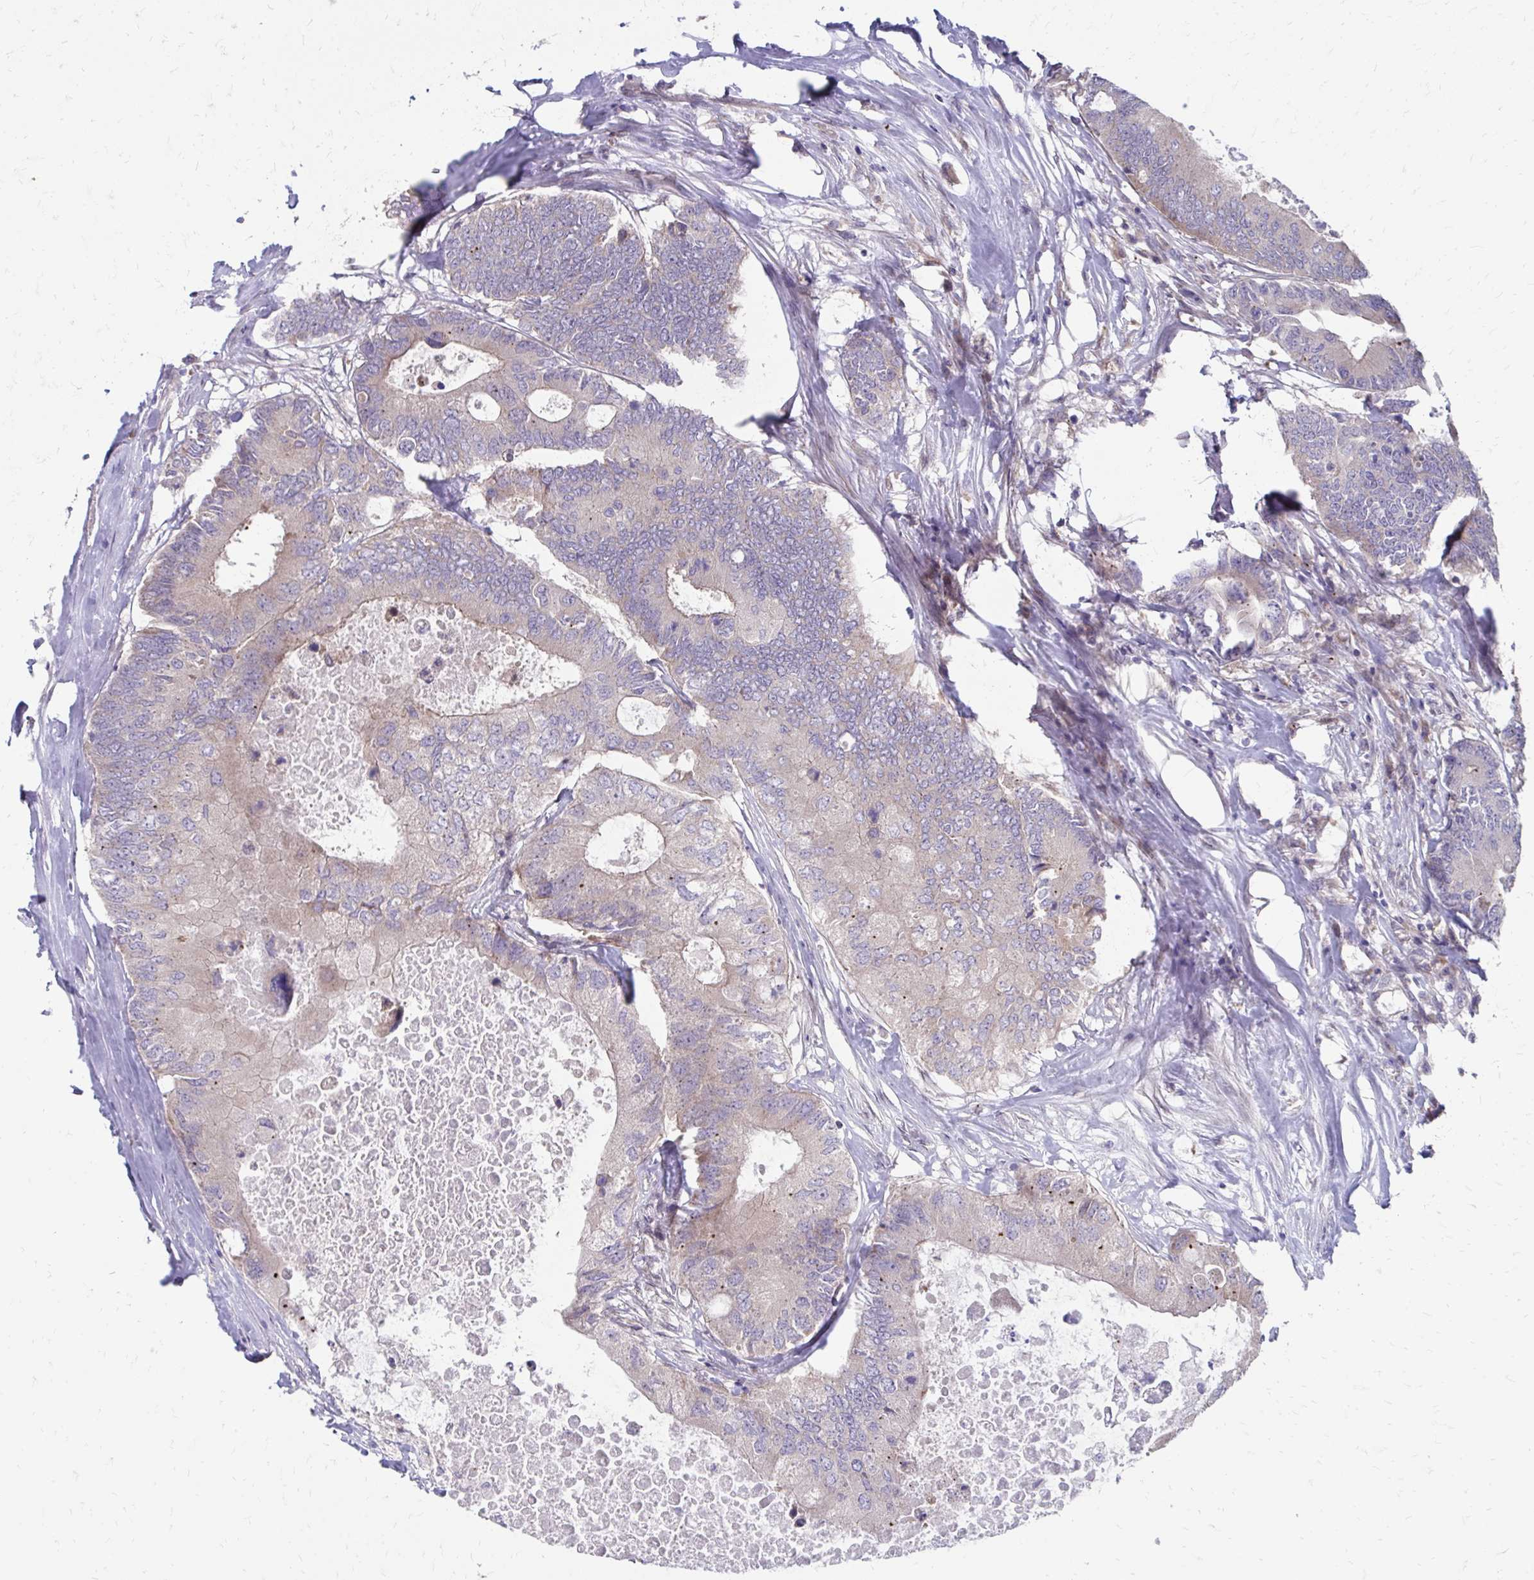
{"staining": {"intensity": "weak", "quantity": "<25%", "location": "cytoplasmic/membranous"}, "tissue": "colorectal cancer", "cell_type": "Tumor cells", "image_type": "cancer", "snomed": [{"axis": "morphology", "description": "Adenocarcinoma, NOS"}, {"axis": "topography", "description": "Colon"}], "caption": "Micrograph shows no significant protein staining in tumor cells of colorectal cancer (adenocarcinoma).", "gene": "ITPR2", "patient": {"sex": "male", "age": 71}}